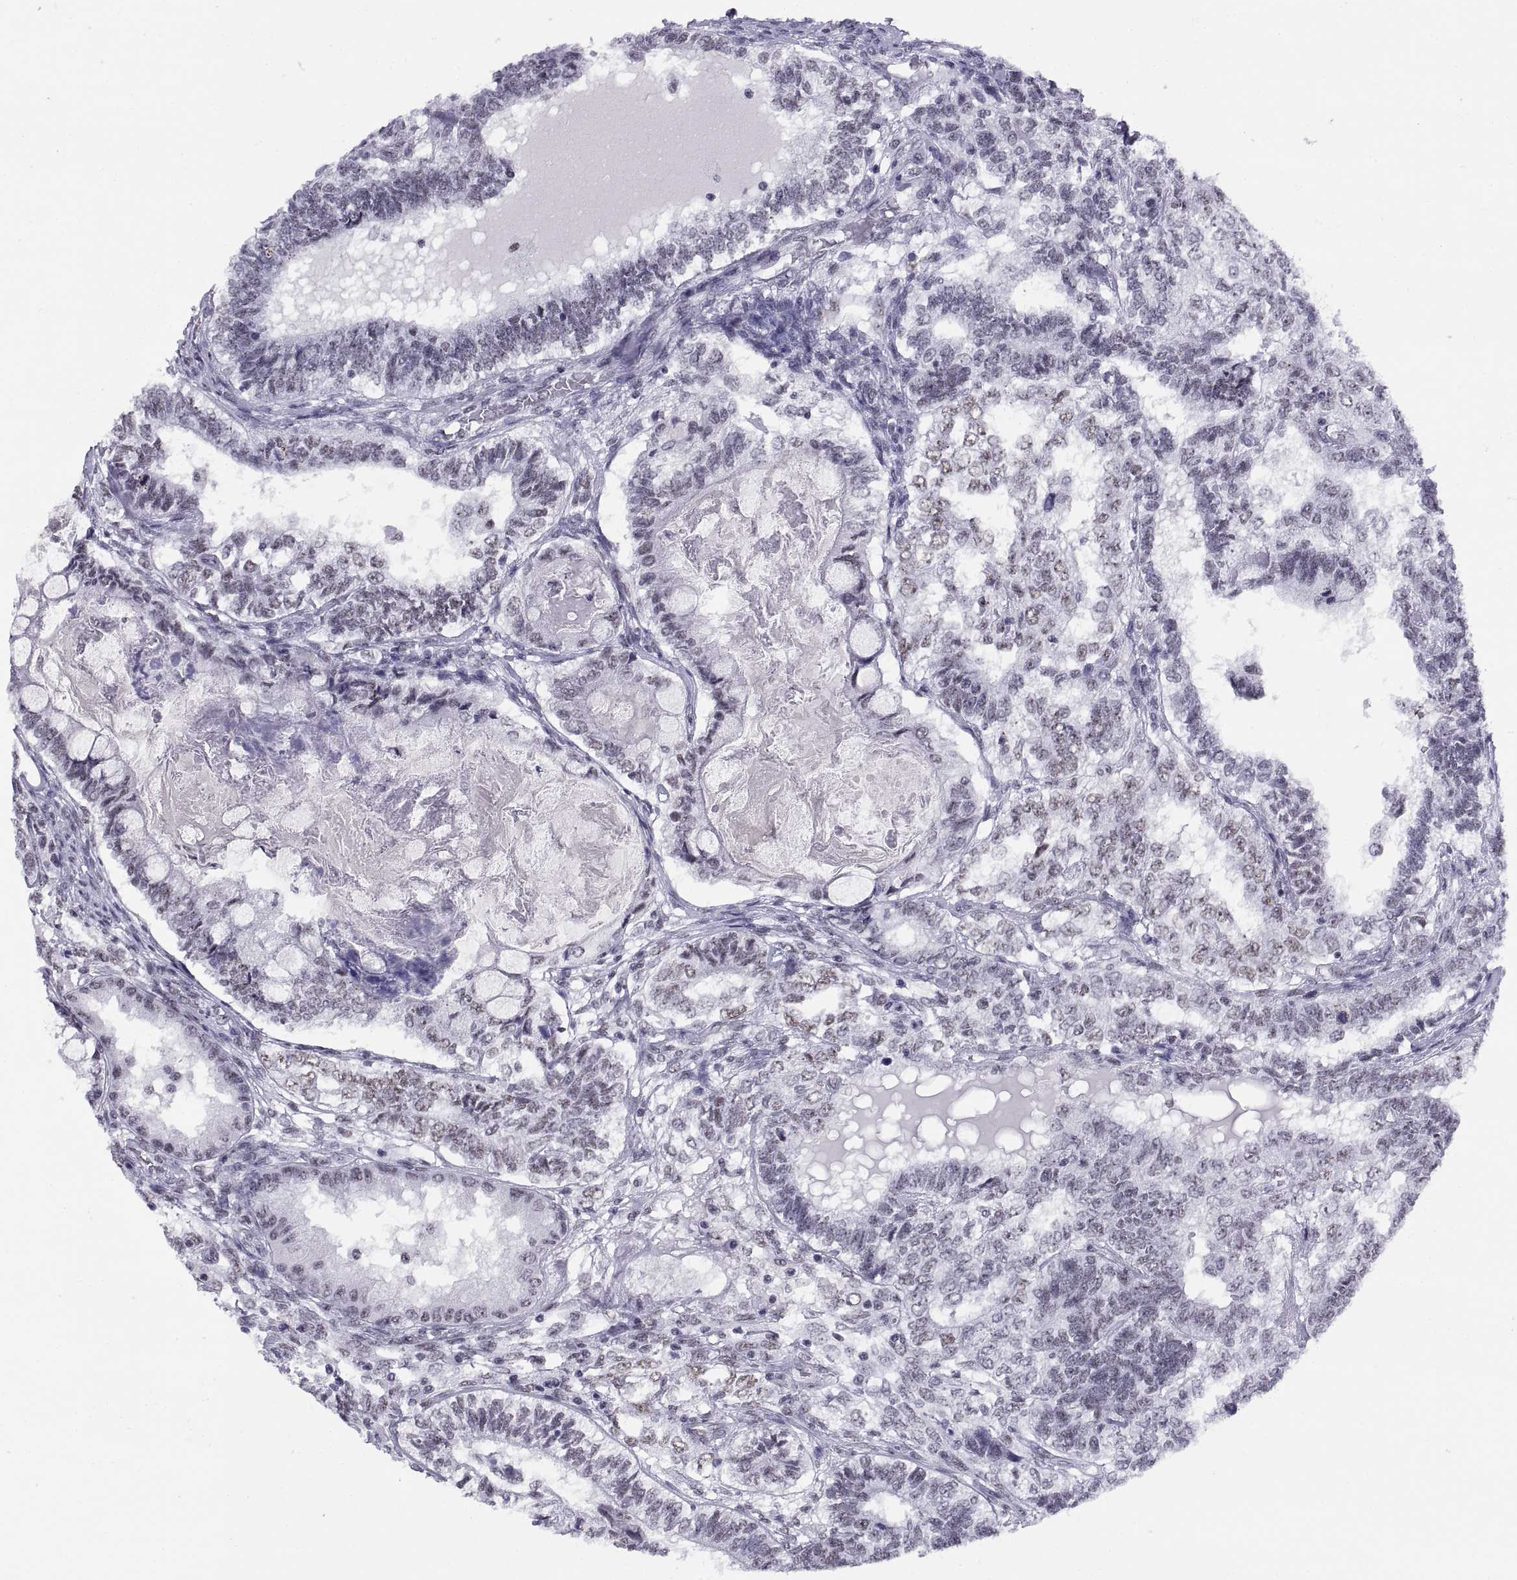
{"staining": {"intensity": "weak", "quantity": "25%-75%", "location": "nuclear"}, "tissue": "testis cancer", "cell_type": "Tumor cells", "image_type": "cancer", "snomed": [{"axis": "morphology", "description": "Seminoma, NOS"}, {"axis": "morphology", "description": "Carcinoma, Embryonal, NOS"}, {"axis": "topography", "description": "Testis"}], "caption": "A brown stain highlights weak nuclear positivity of a protein in human testis cancer (embryonal carcinoma) tumor cells.", "gene": "NEUROD6", "patient": {"sex": "male", "age": 41}}